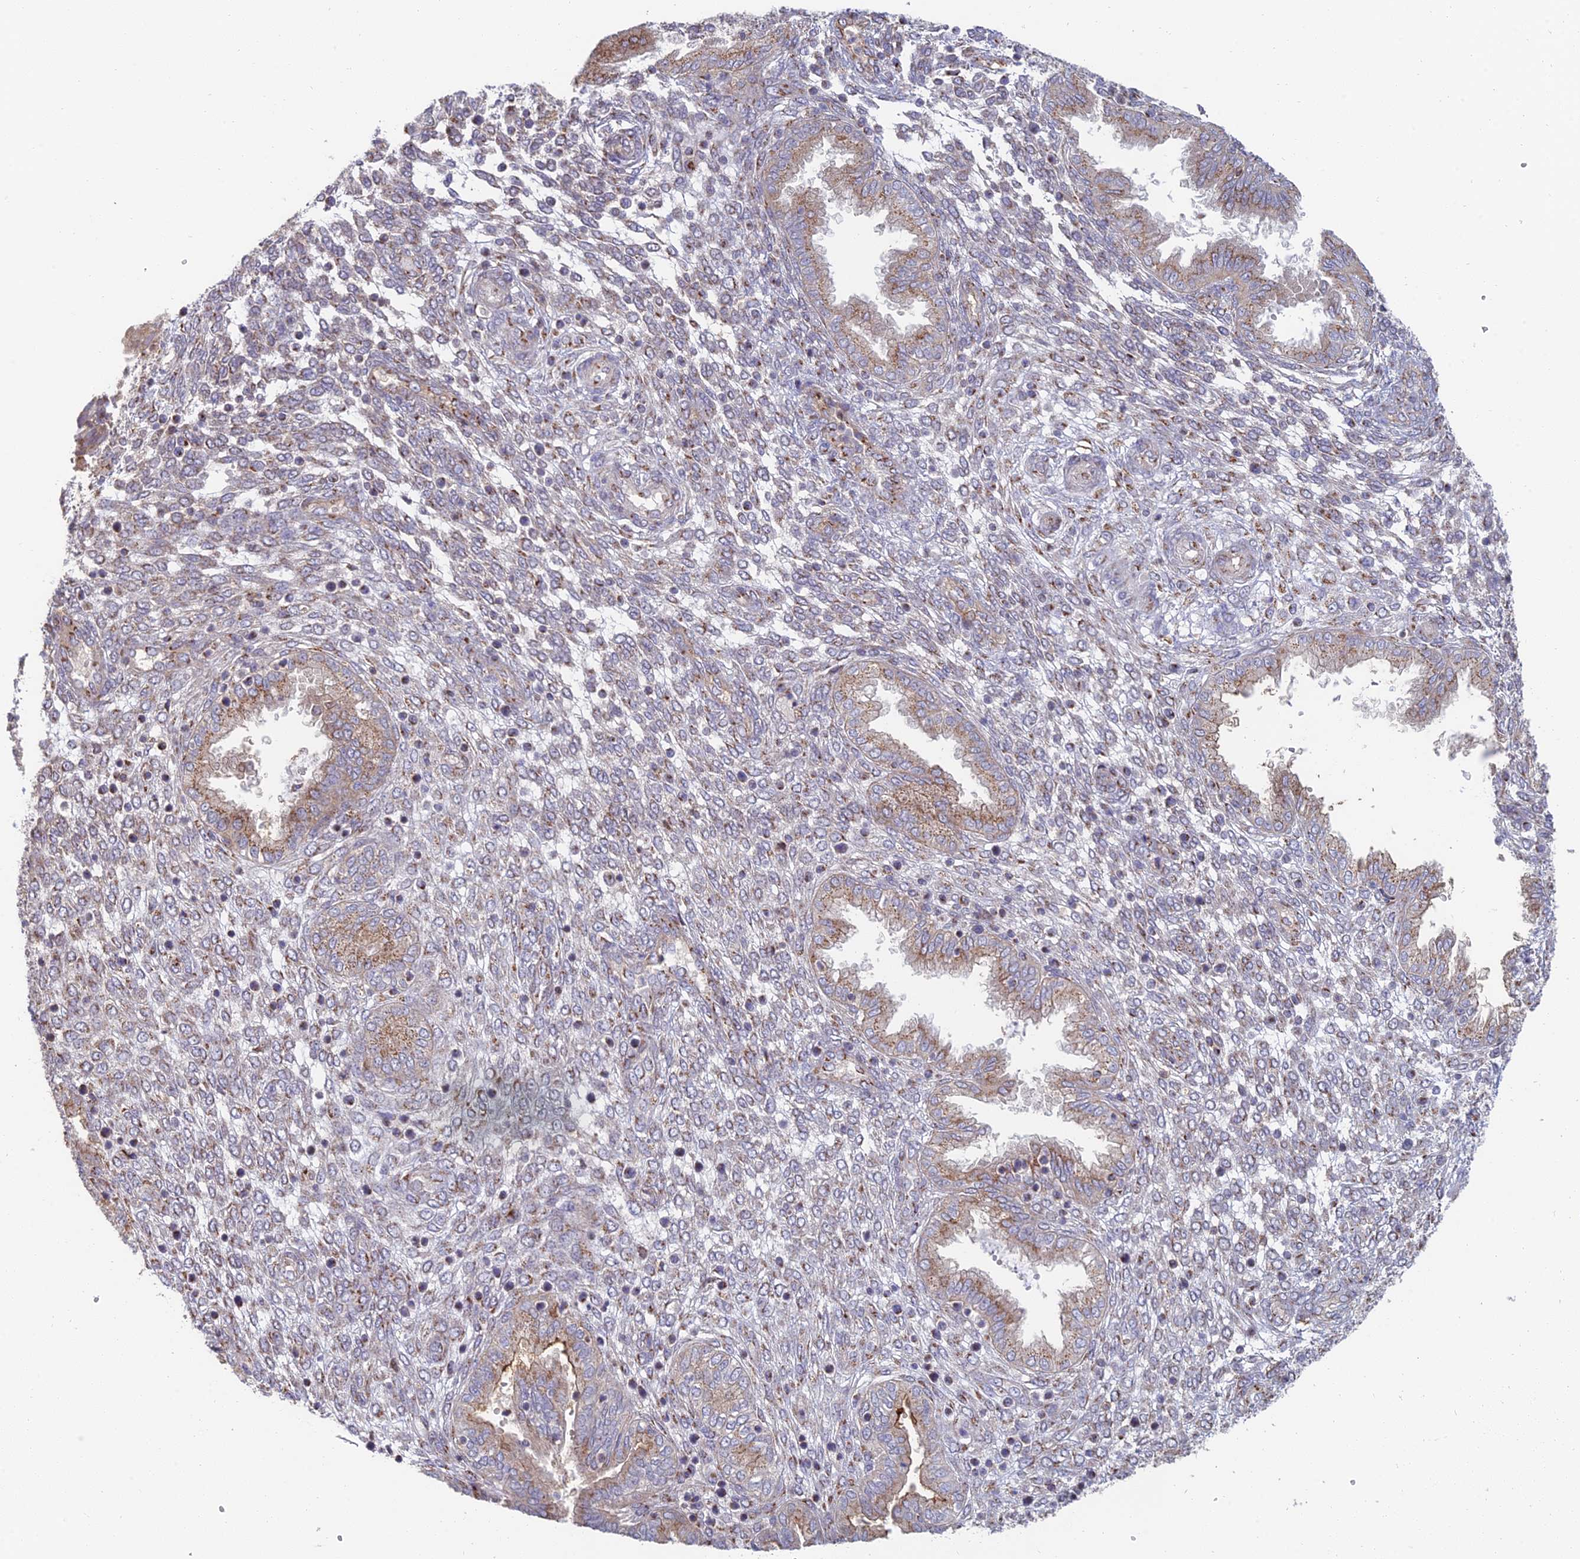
{"staining": {"intensity": "weak", "quantity": "25%-75%", "location": "cytoplasmic/membranous"}, "tissue": "endometrium", "cell_type": "Cells in endometrial stroma", "image_type": "normal", "snomed": [{"axis": "morphology", "description": "Normal tissue, NOS"}, {"axis": "topography", "description": "Endometrium"}], "caption": "This is a histology image of immunohistochemistry (IHC) staining of normal endometrium, which shows weak expression in the cytoplasmic/membranous of cells in endometrial stroma.", "gene": "ENSG00000267561", "patient": {"sex": "female", "age": 33}}